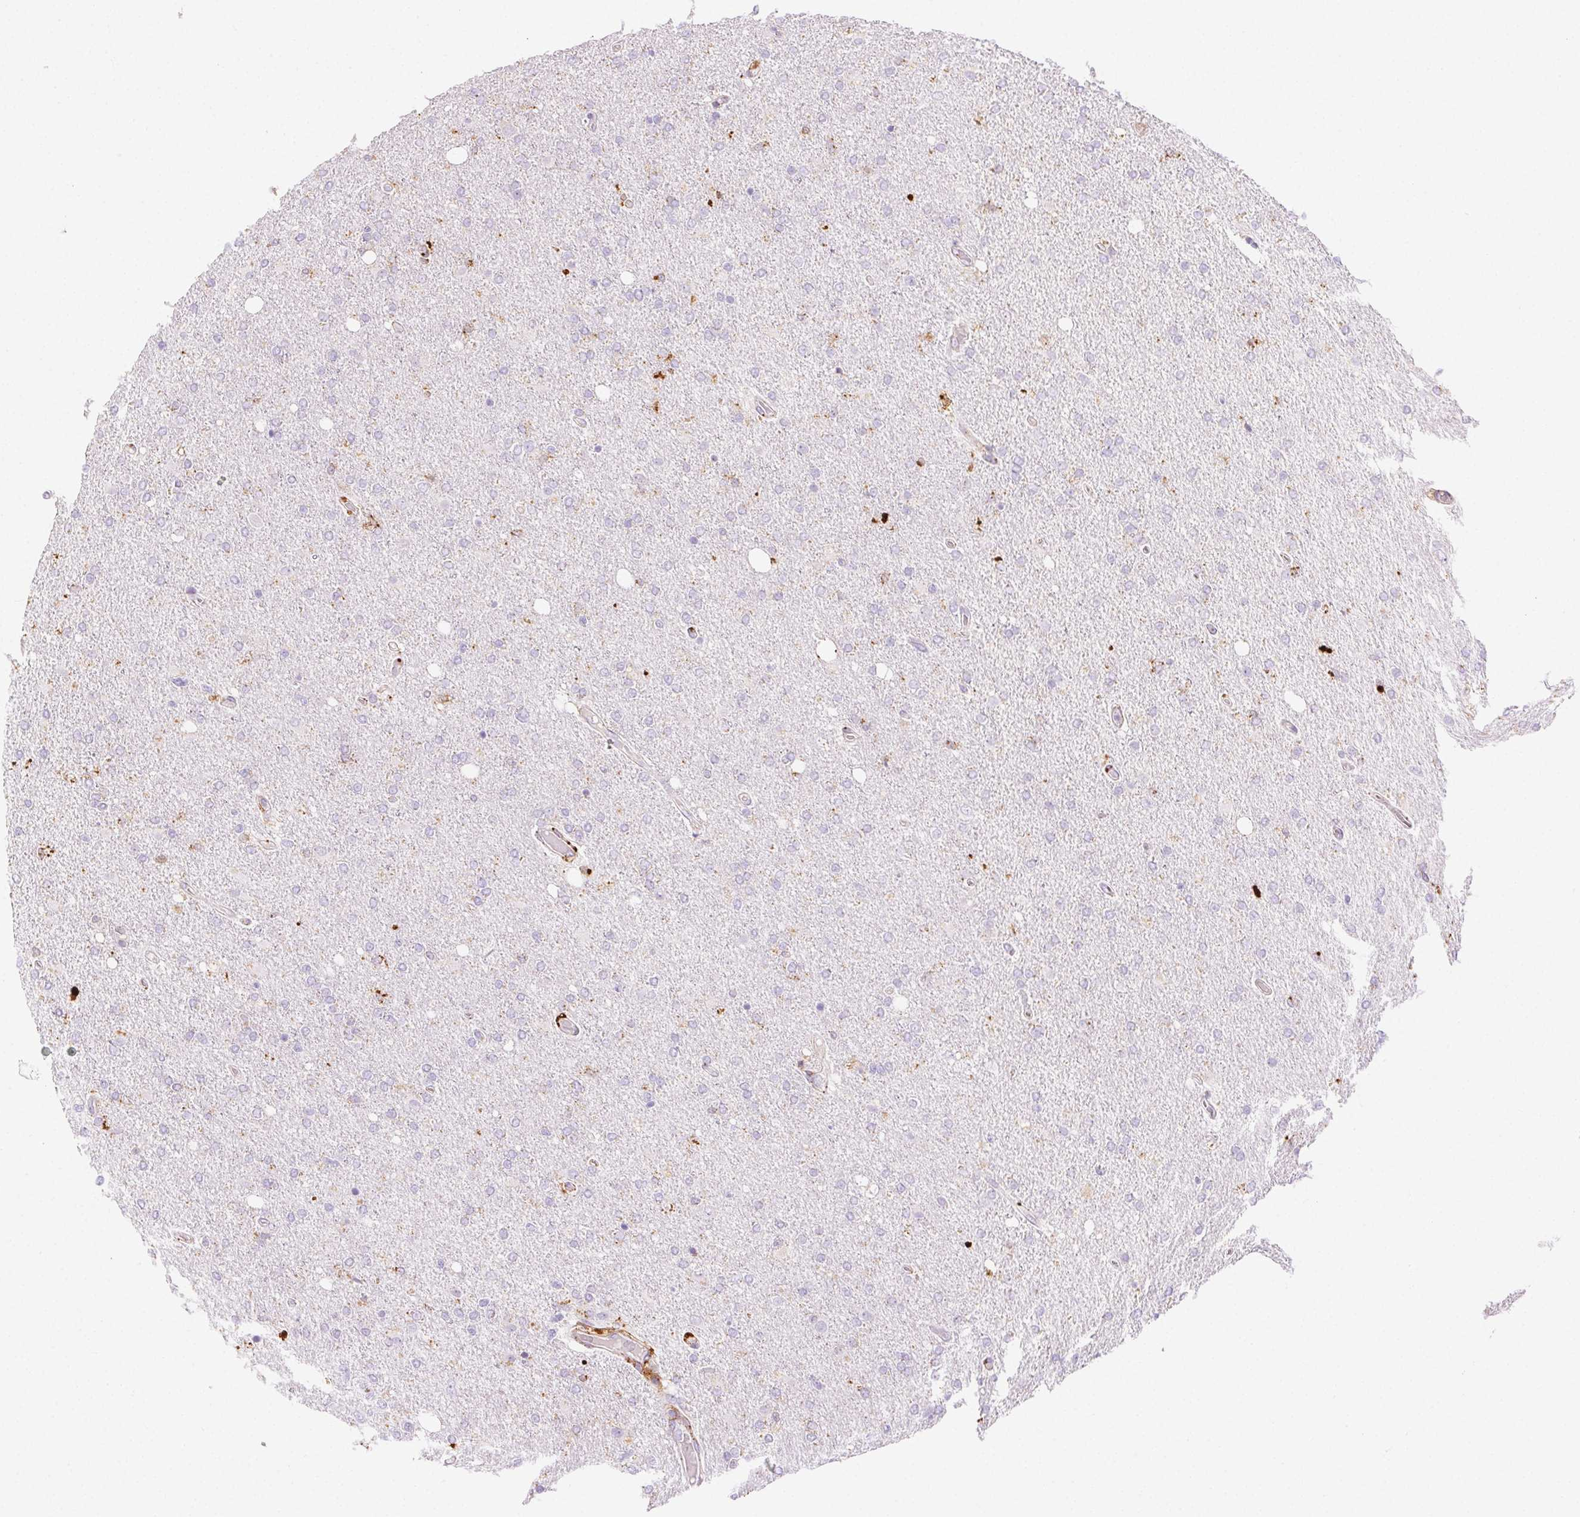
{"staining": {"intensity": "negative", "quantity": "none", "location": "none"}, "tissue": "glioma", "cell_type": "Tumor cells", "image_type": "cancer", "snomed": [{"axis": "morphology", "description": "Glioma, malignant, High grade"}, {"axis": "topography", "description": "Cerebral cortex"}], "caption": "High magnification brightfield microscopy of malignant glioma (high-grade) stained with DAB (brown) and counterstained with hematoxylin (blue): tumor cells show no significant expression.", "gene": "SCPEP1", "patient": {"sex": "male", "age": 70}}